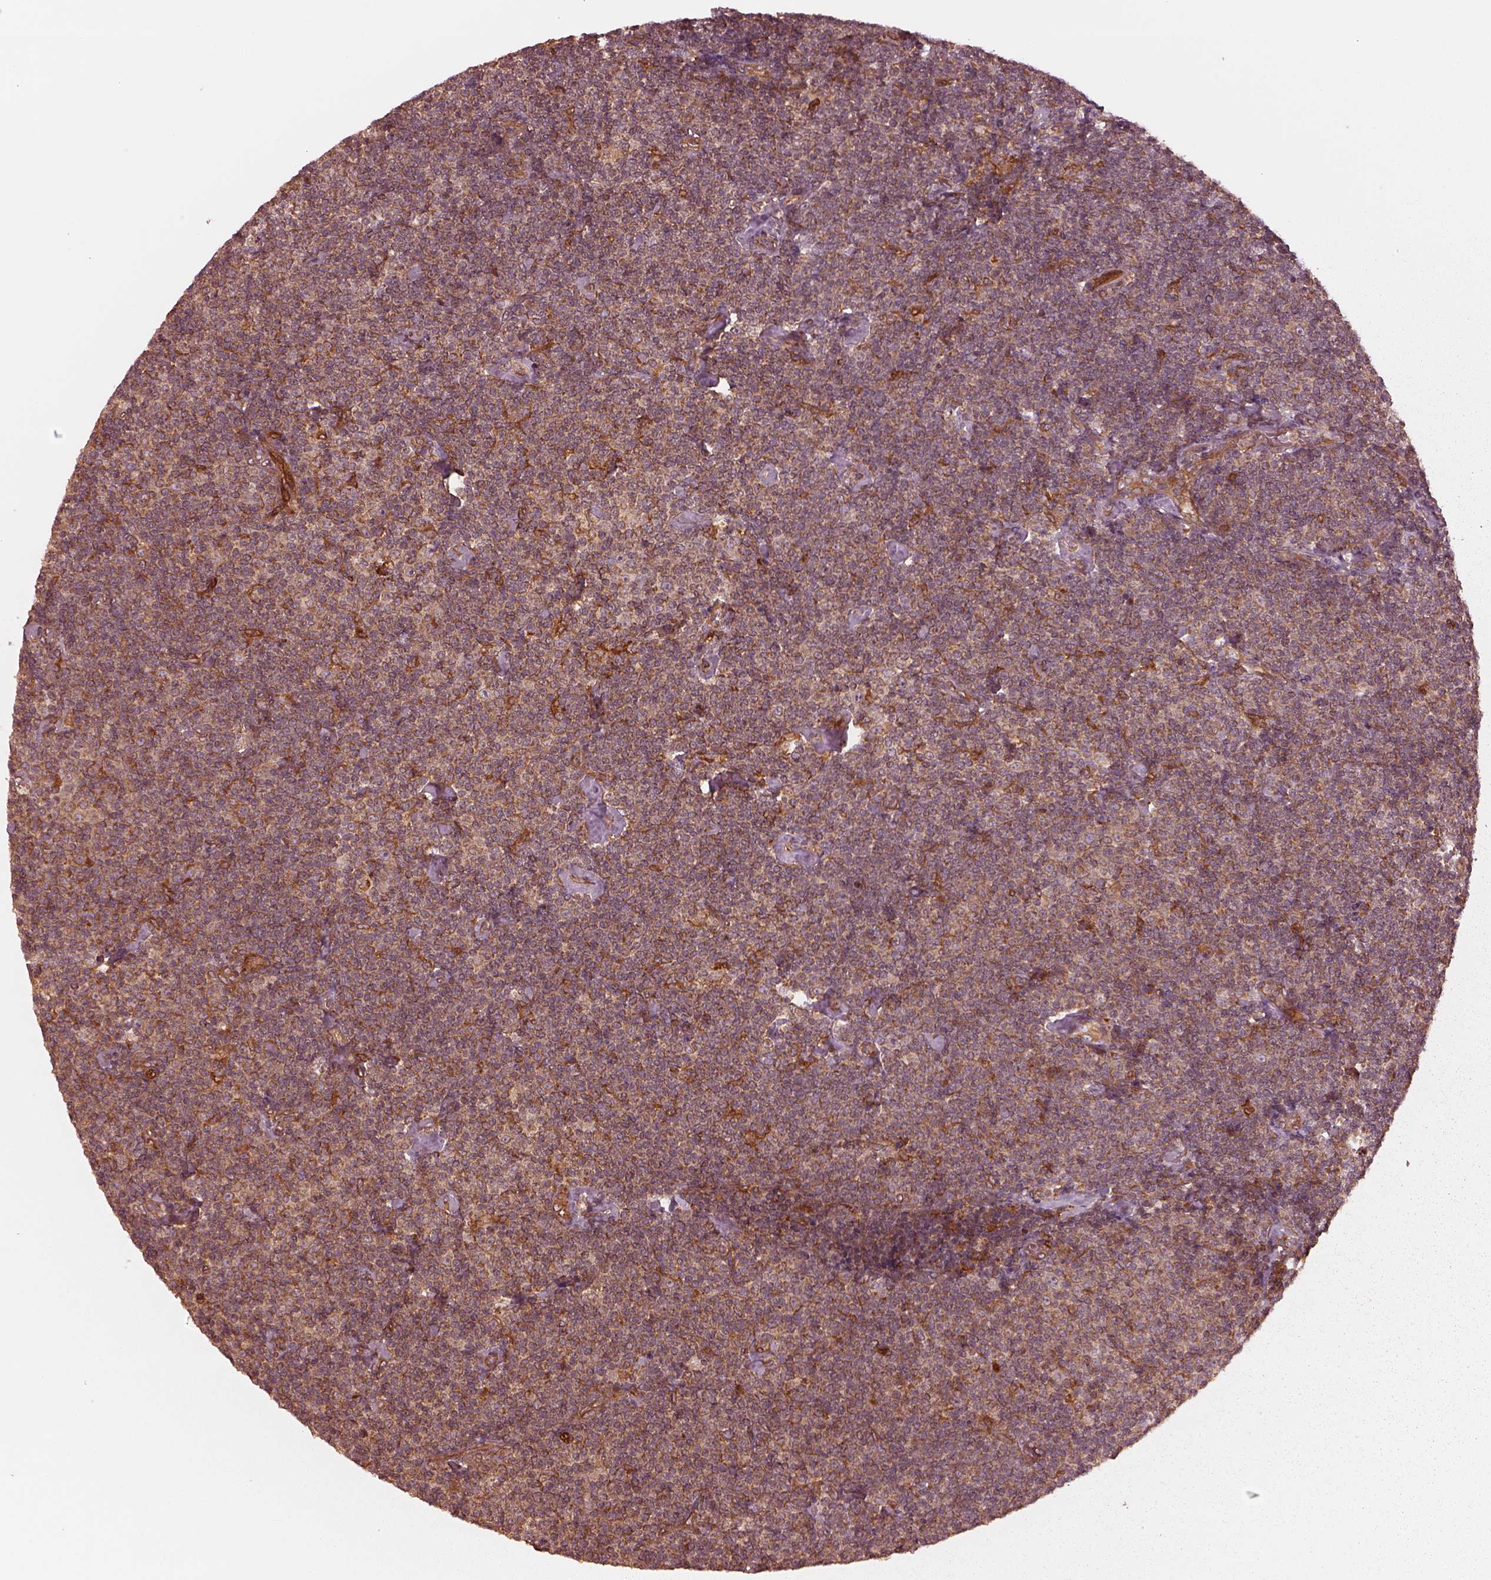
{"staining": {"intensity": "moderate", "quantity": ">75%", "location": "cytoplasmic/membranous"}, "tissue": "lymphoma", "cell_type": "Tumor cells", "image_type": "cancer", "snomed": [{"axis": "morphology", "description": "Malignant lymphoma, non-Hodgkin's type, Low grade"}, {"axis": "topography", "description": "Lymph node"}], "caption": "This photomicrograph reveals immunohistochemistry staining of human lymphoma, with medium moderate cytoplasmic/membranous positivity in about >75% of tumor cells.", "gene": "AGPAT1", "patient": {"sex": "male", "age": 81}}